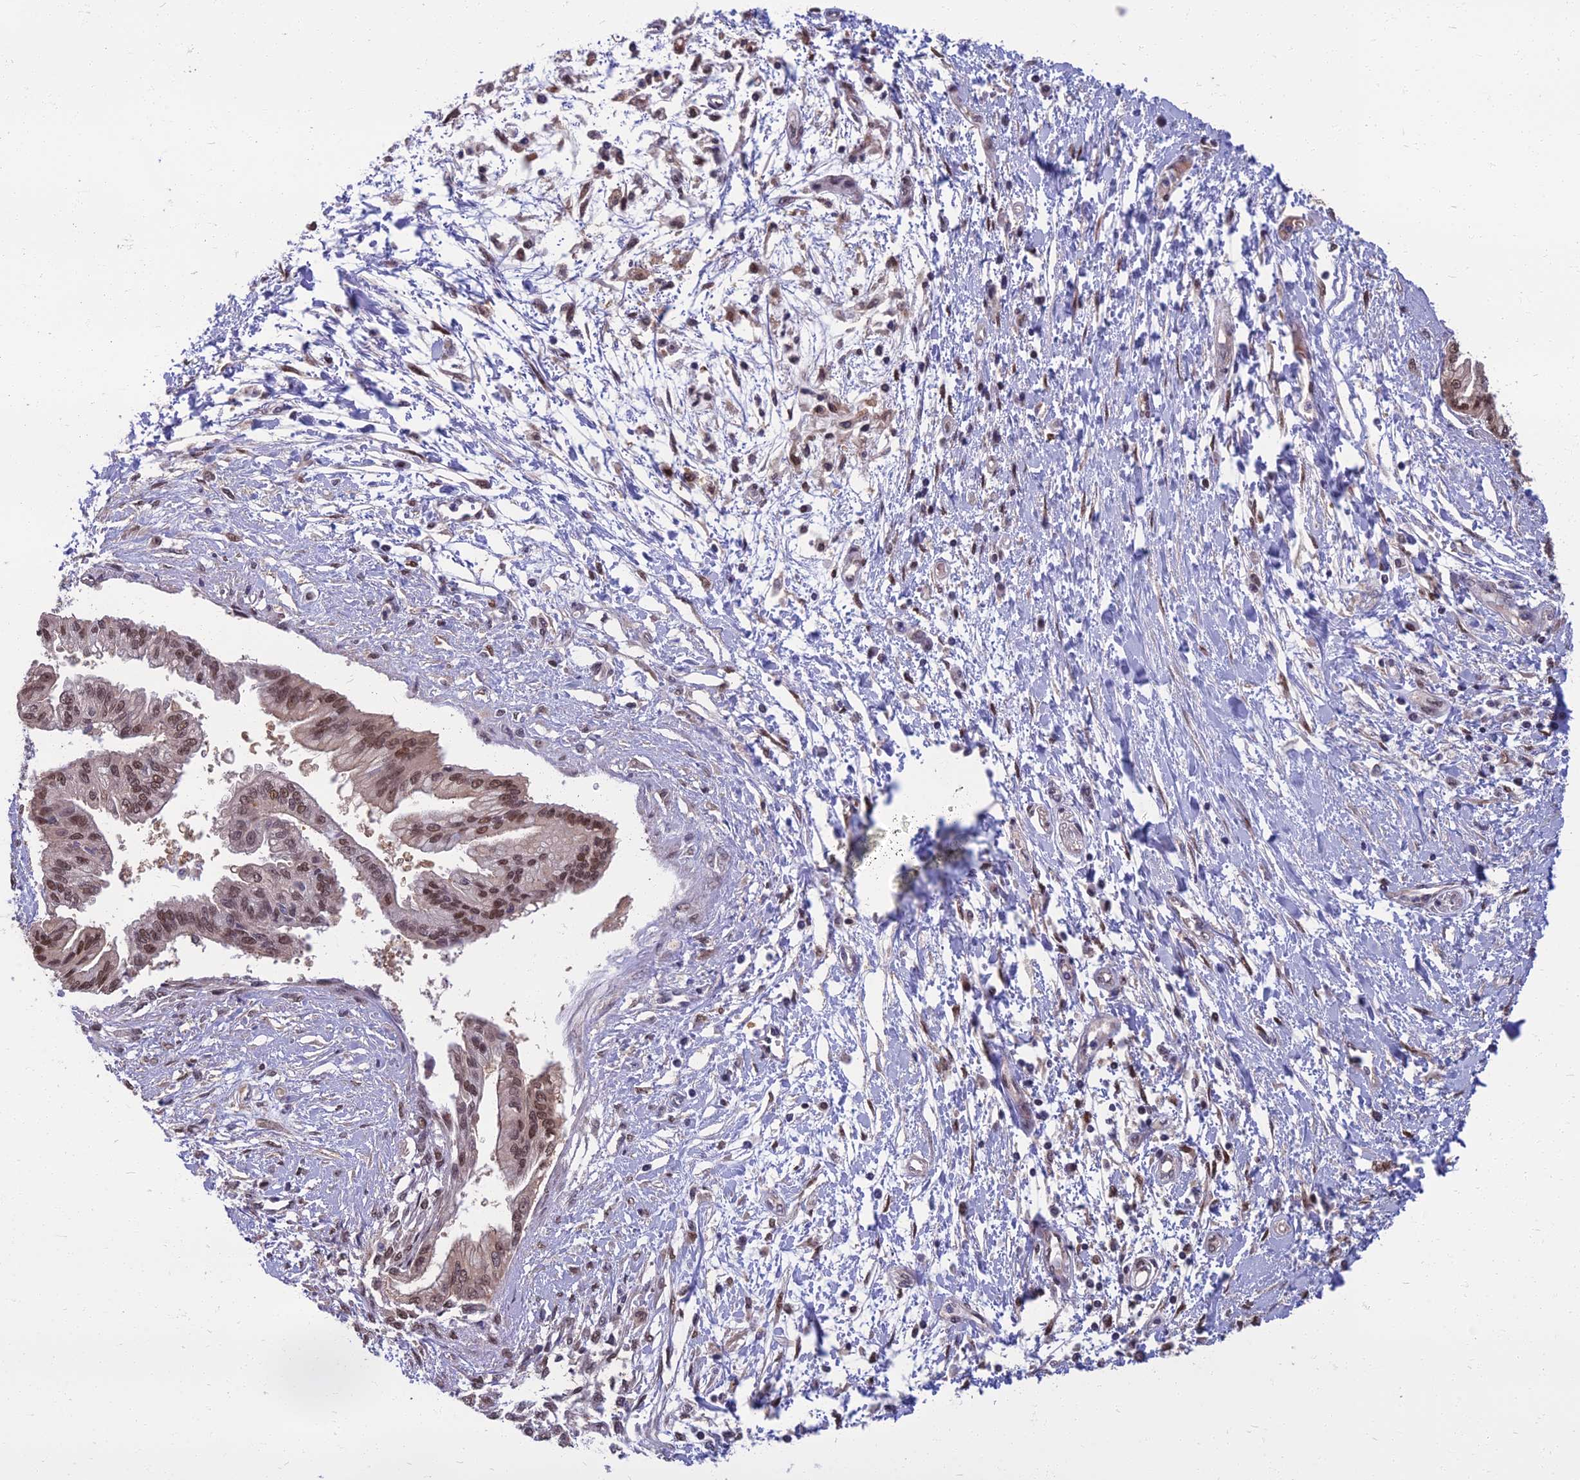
{"staining": {"intensity": "moderate", "quantity": ">75%", "location": "nuclear"}, "tissue": "pancreatic cancer", "cell_type": "Tumor cells", "image_type": "cancer", "snomed": [{"axis": "morphology", "description": "Adenocarcinoma, NOS"}, {"axis": "topography", "description": "Pancreas"}], "caption": "Immunohistochemical staining of pancreatic cancer displays moderate nuclear protein staining in about >75% of tumor cells.", "gene": "NR4A3", "patient": {"sex": "male", "age": 46}}